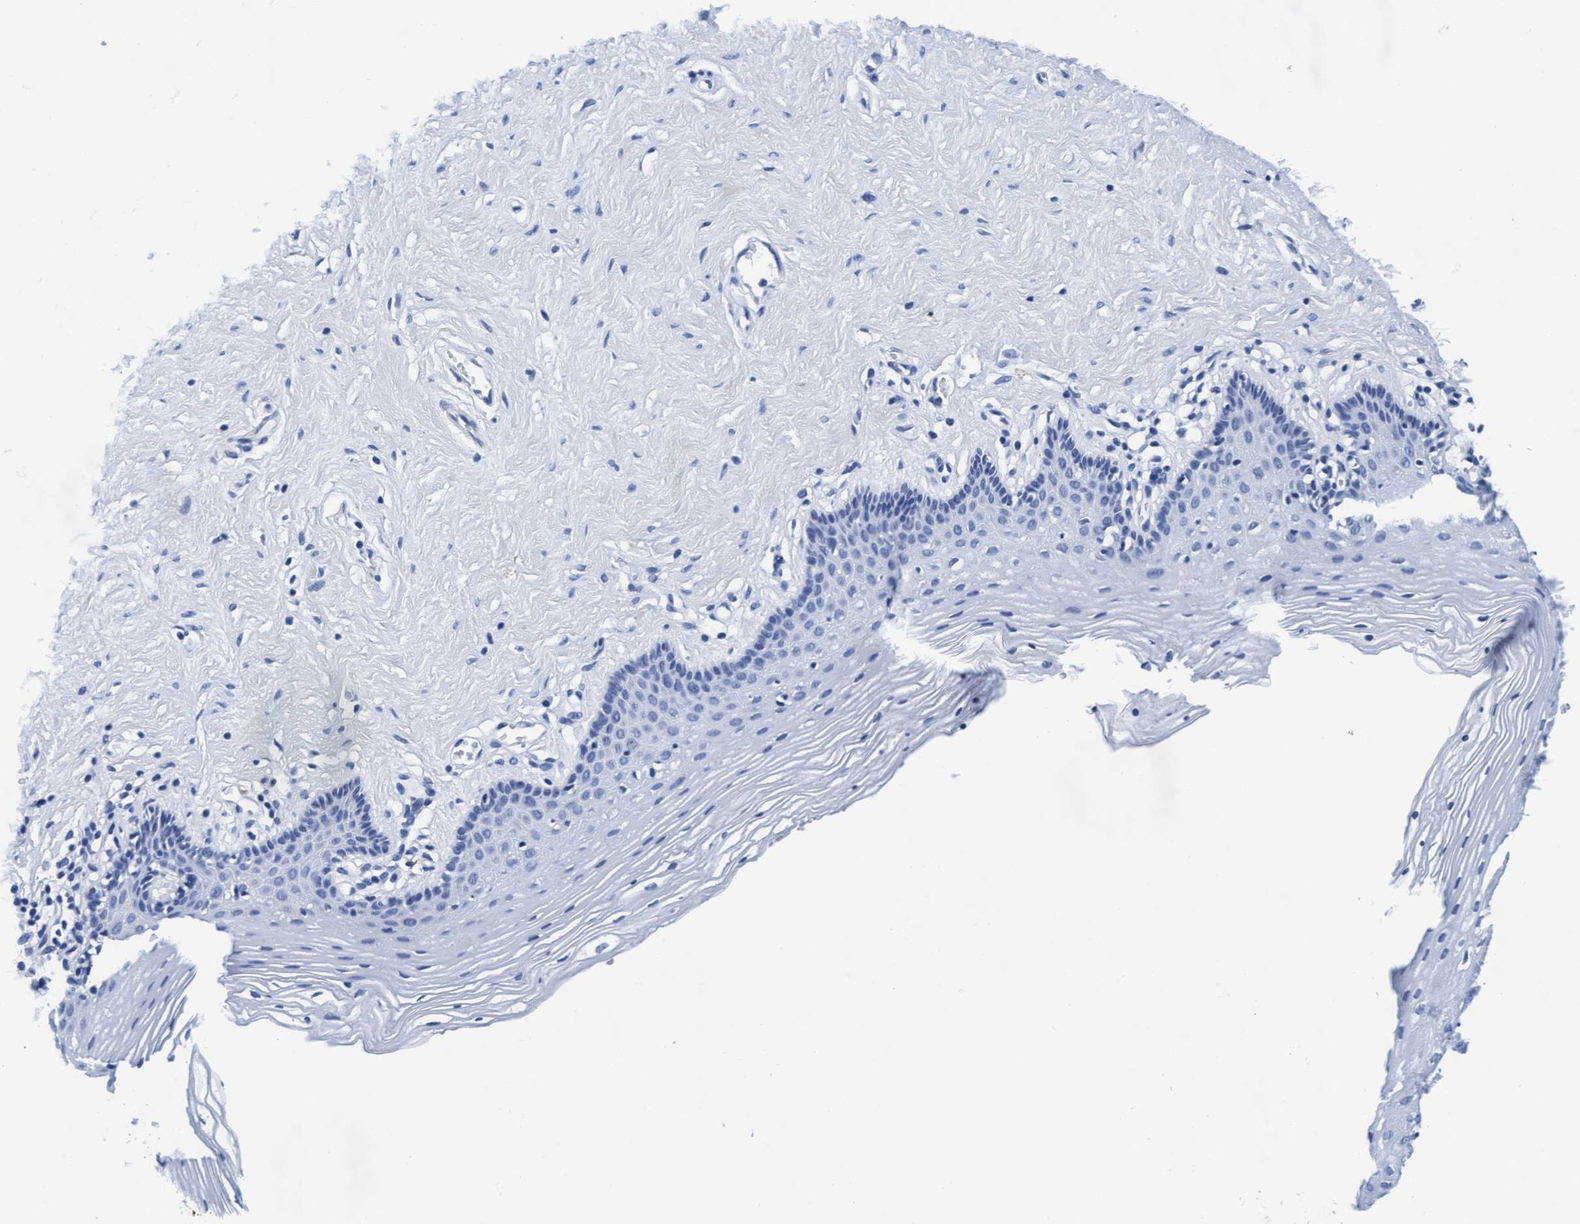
{"staining": {"intensity": "negative", "quantity": "none", "location": "none"}, "tissue": "vagina", "cell_type": "Squamous epithelial cells", "image_type": "normal", "snomed": [{"axis": "morphology", "description": "Normal tissue, NOS"}, {"axis": "topography", "description": "Vagina"}], "caption": "Squamous epithelial cells are negative for brown protein staining in benign vagina. (Stains: DAB (3,3'-diaminobenzidine) IHC with hematoxylin counter stain, Microscopy: brightfield microscopy at high magnification).", "gene": "ARSG", "patient": {"sex": "female", "age": 32}}